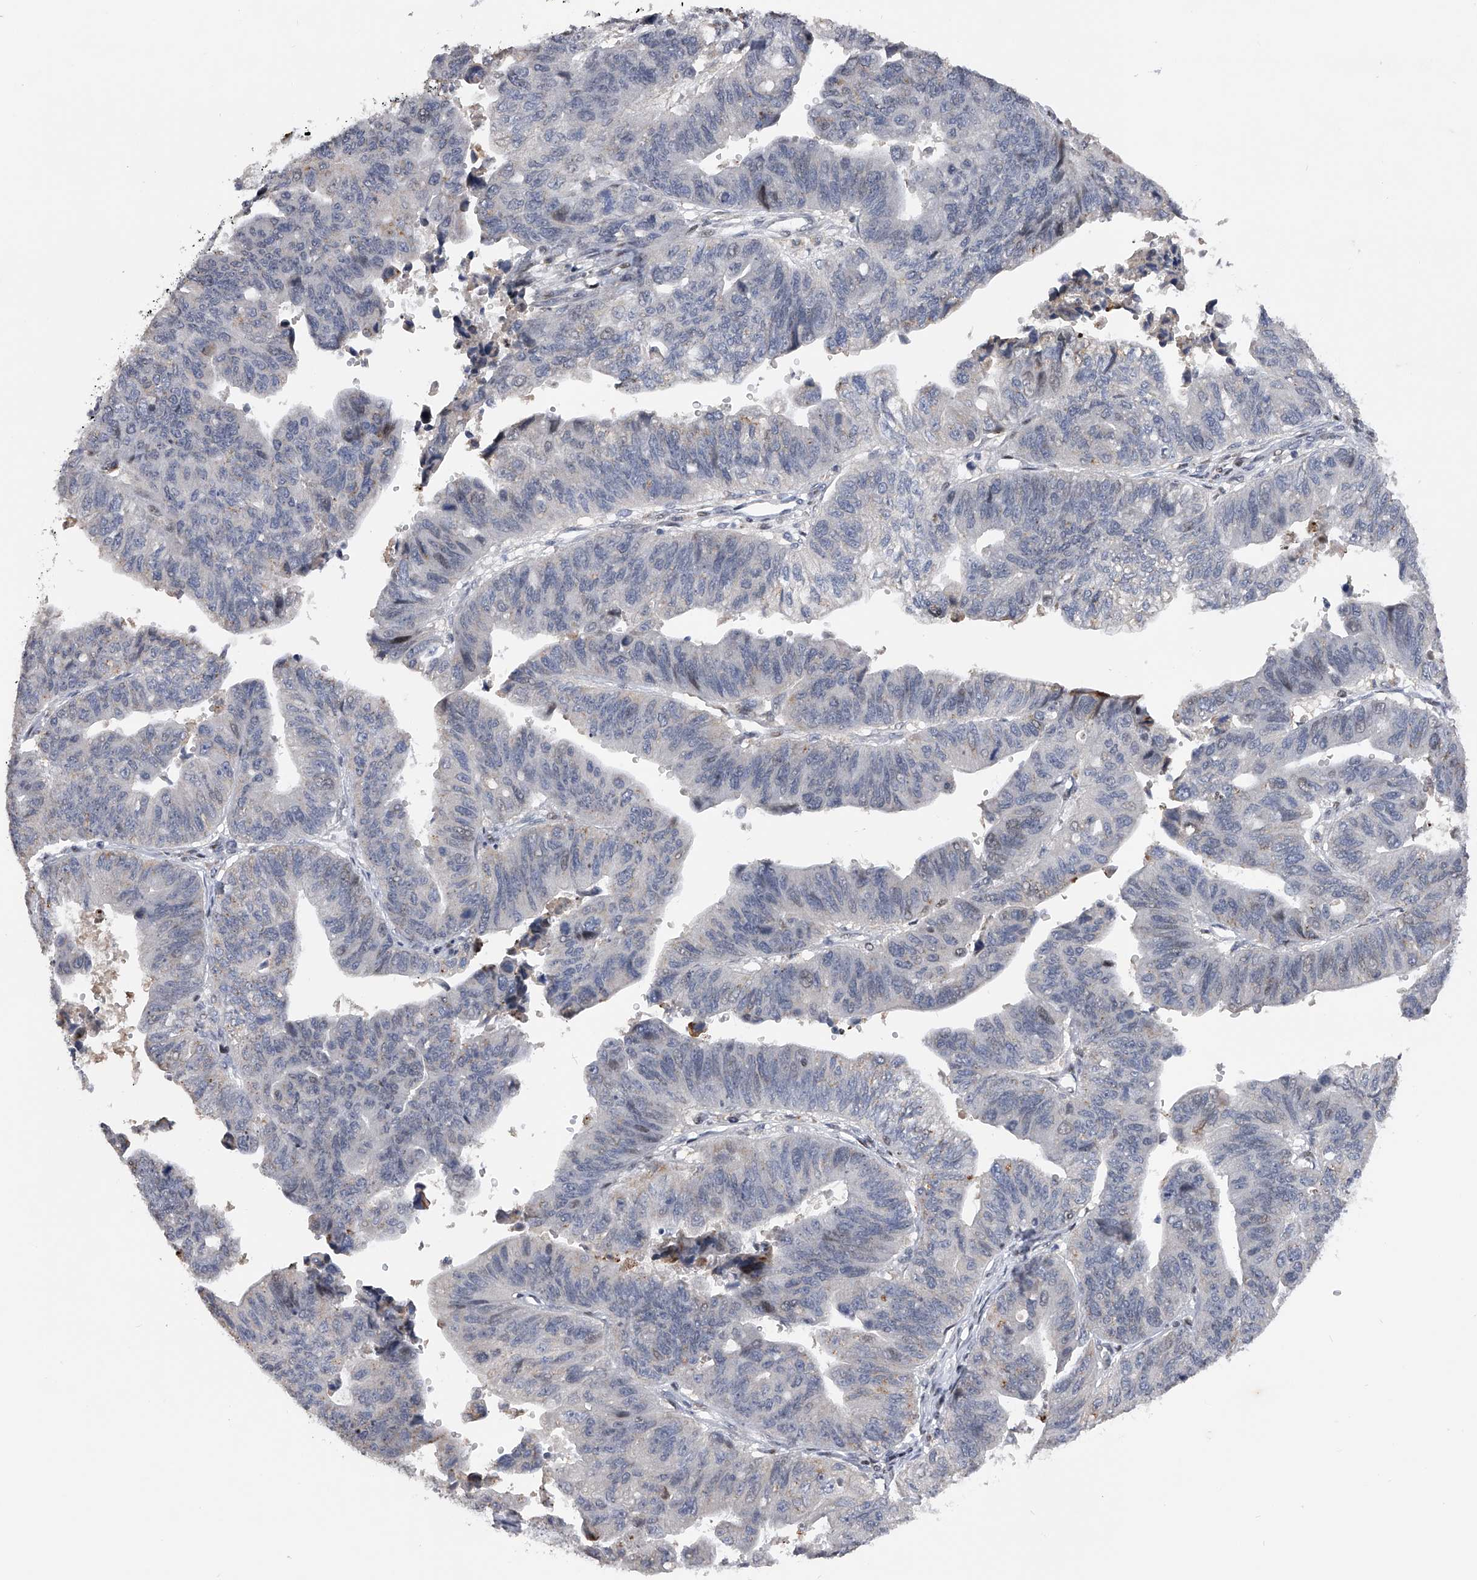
{"staining": {"intensity": "negative", "quantity": "none", "location": "none"}, "tissue": "stomach cancer", "cell_type": "Tumor cells", "image_type": "cancer", "snomed": [{"axis": "morphology", "description": "Adenocarcinoma, NOS"}, {"axis": "topography", "description": "Stomach"}], "caption": "Tumor cells are negative for brown protein staining in stomach adenocarcinoma. (Immunohistochemistry (ihc), brightfield microscopy, high magnification).", "gene": "RWDD2A", "patient": {"sex": "male", "age": 59}}